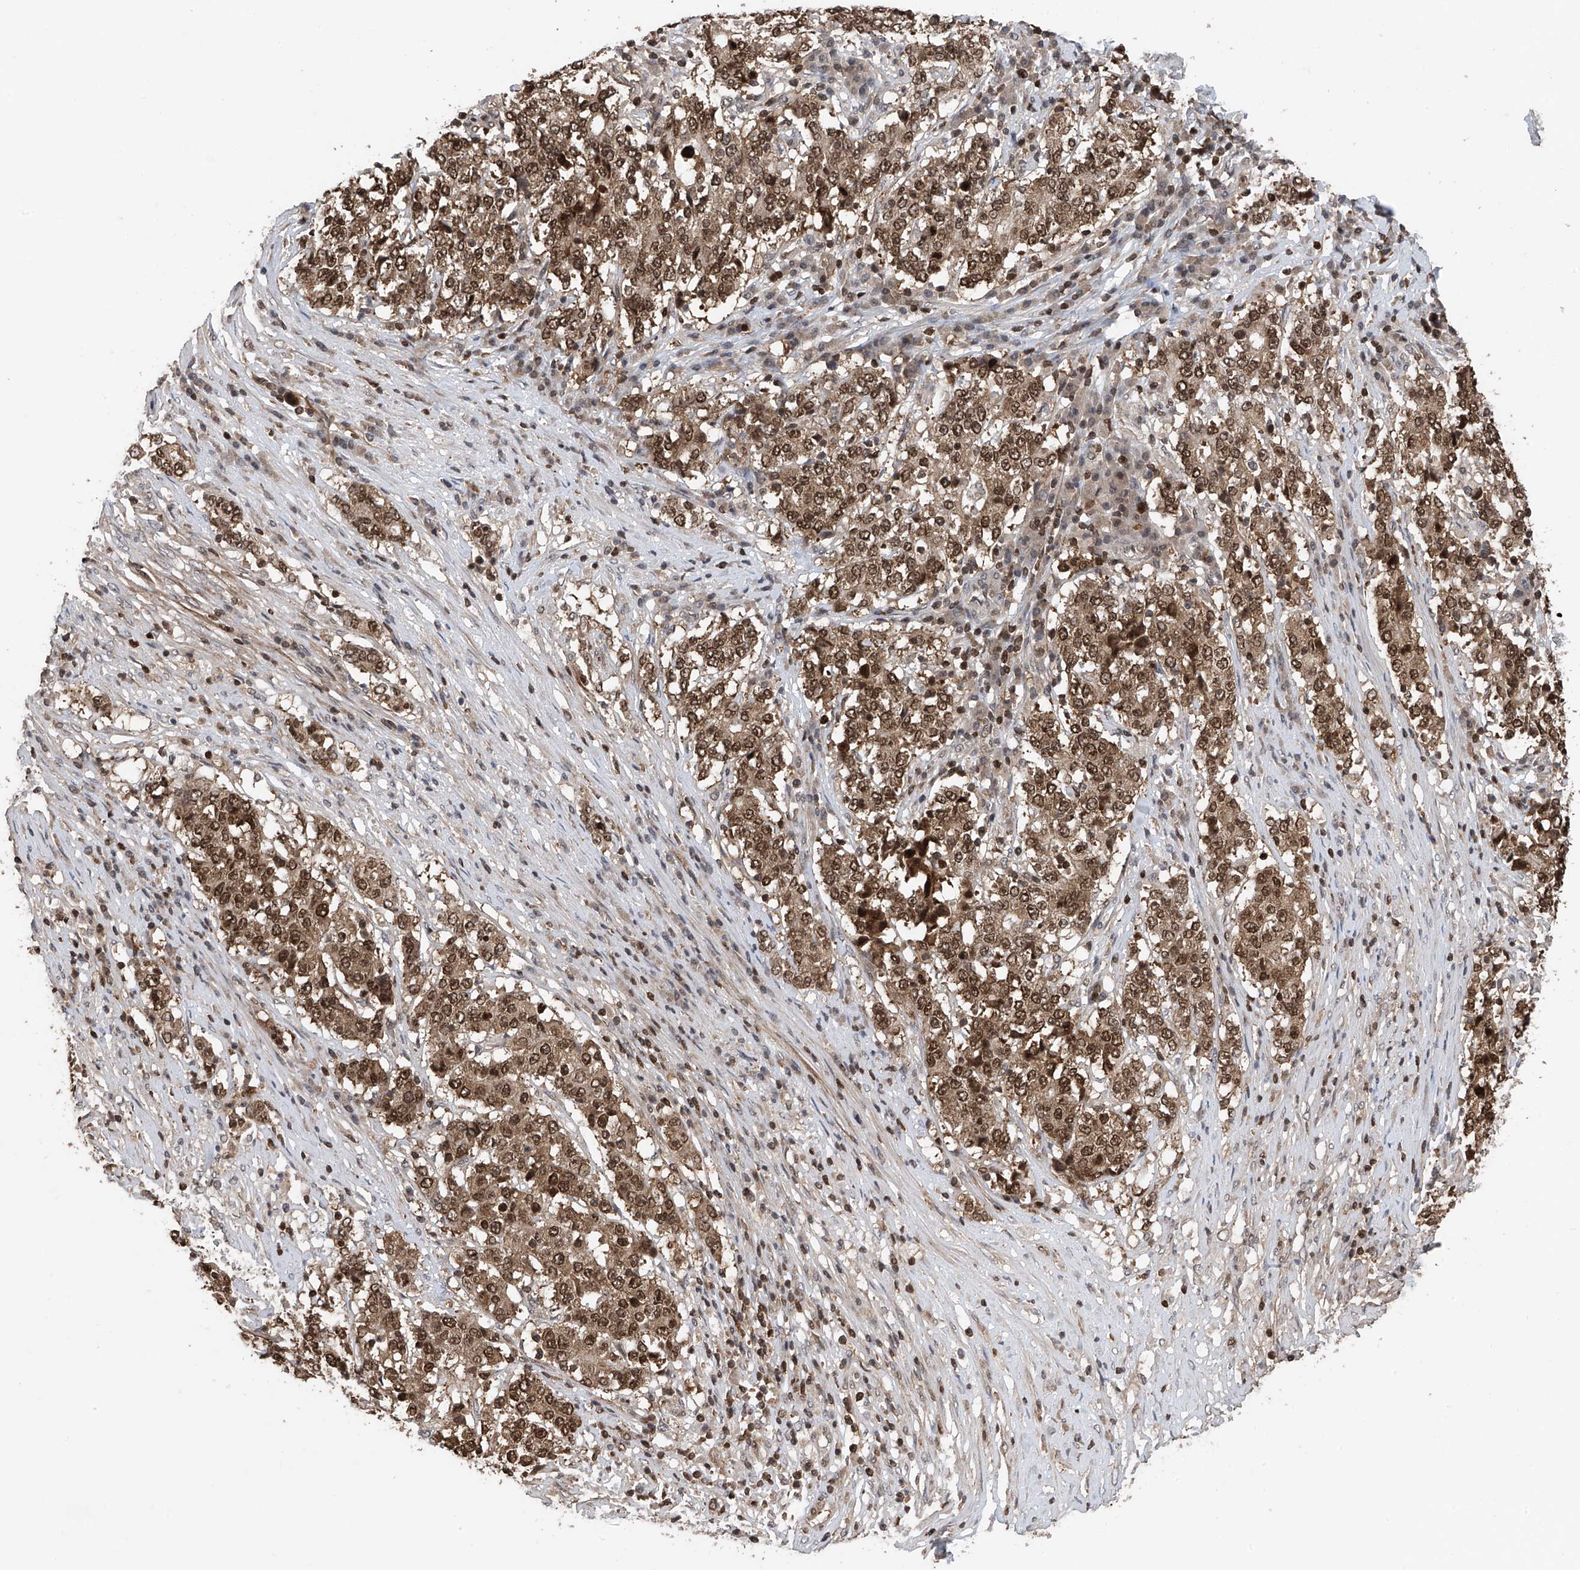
{"staining": {"intensity": "strong", "quantity": ">75%", "location": "cytoplasmic/membranous,nuclear"}, "tissue": "stomach cancer", "cell_type": "Tumor cells", "image_type": "cancer", "snomed": [{"axis": "morphology", "description": "Adenocarcinoma, NOS"}, {"axis": "topography", "description": "Stomach"}], "caption": "The histopathology image reveals a brown stain indicating the presence of a protein in the cytoplasmic/membranous and nuclear of tumor cells in adenocarcinoma (stomach).", "gene": "DNAJC9", "patient": {"sex": "male", "age": 59}}